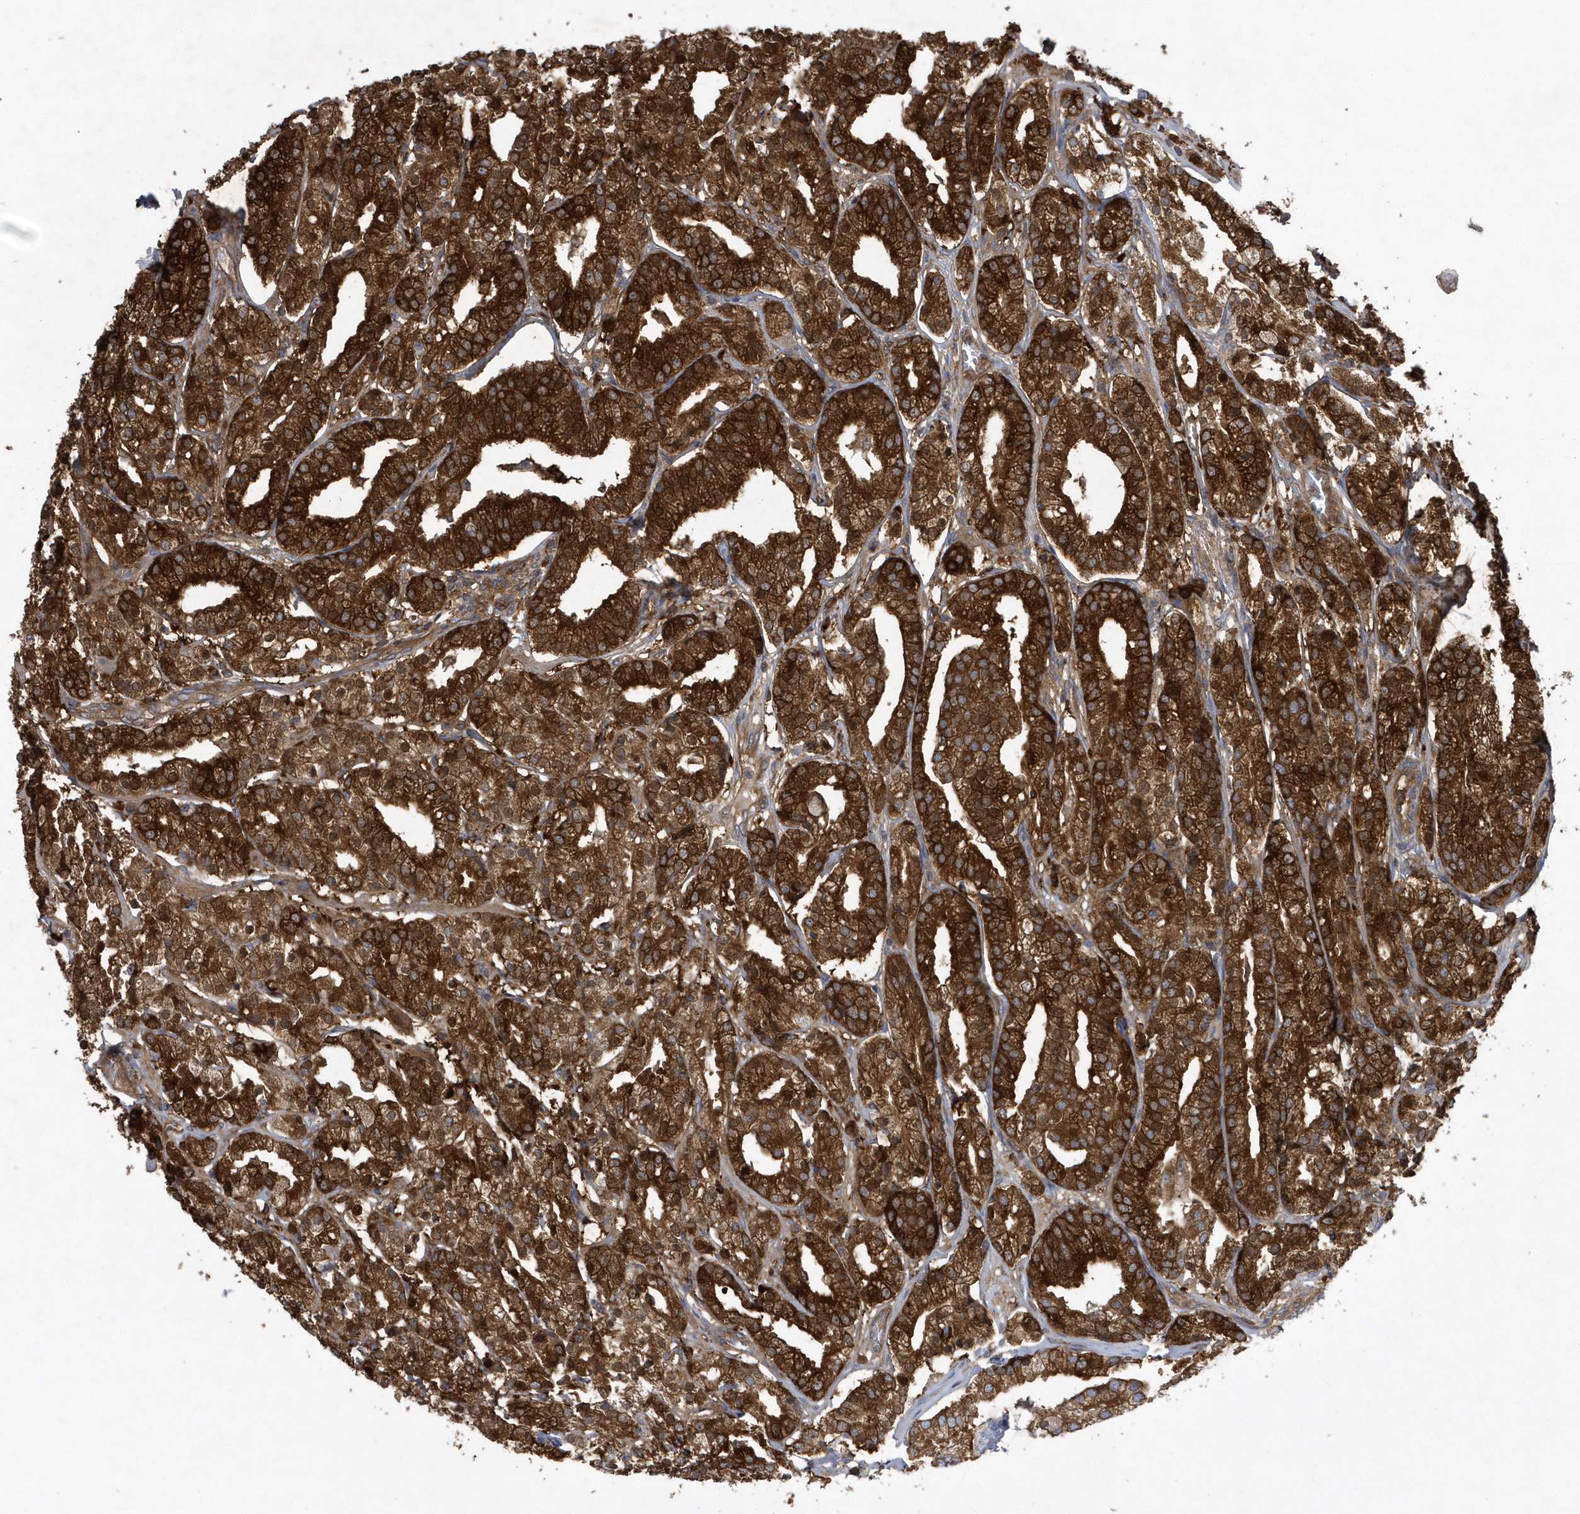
{"staining": {"intensity": "strong", "quantity": ">75%", "location": "cytoplasmic/membranous"}, "tissue": "prostate cancer", "cell_type": "Tumor cells", "image_type": "cancer", "snomed": [{"axis": "morphology", "description": "Adenocarcinoma, High grade"}, {"axis": "topography", "description": "Prostate"}], "caption": "The photomicrograph demonstrates a brown stain indicating the presence of a protein in the cytoplasmic/membranous of tumor cells in prostate cancer.", "gene": "PAICS", "patient": {"sex": "male", "age": 69}}